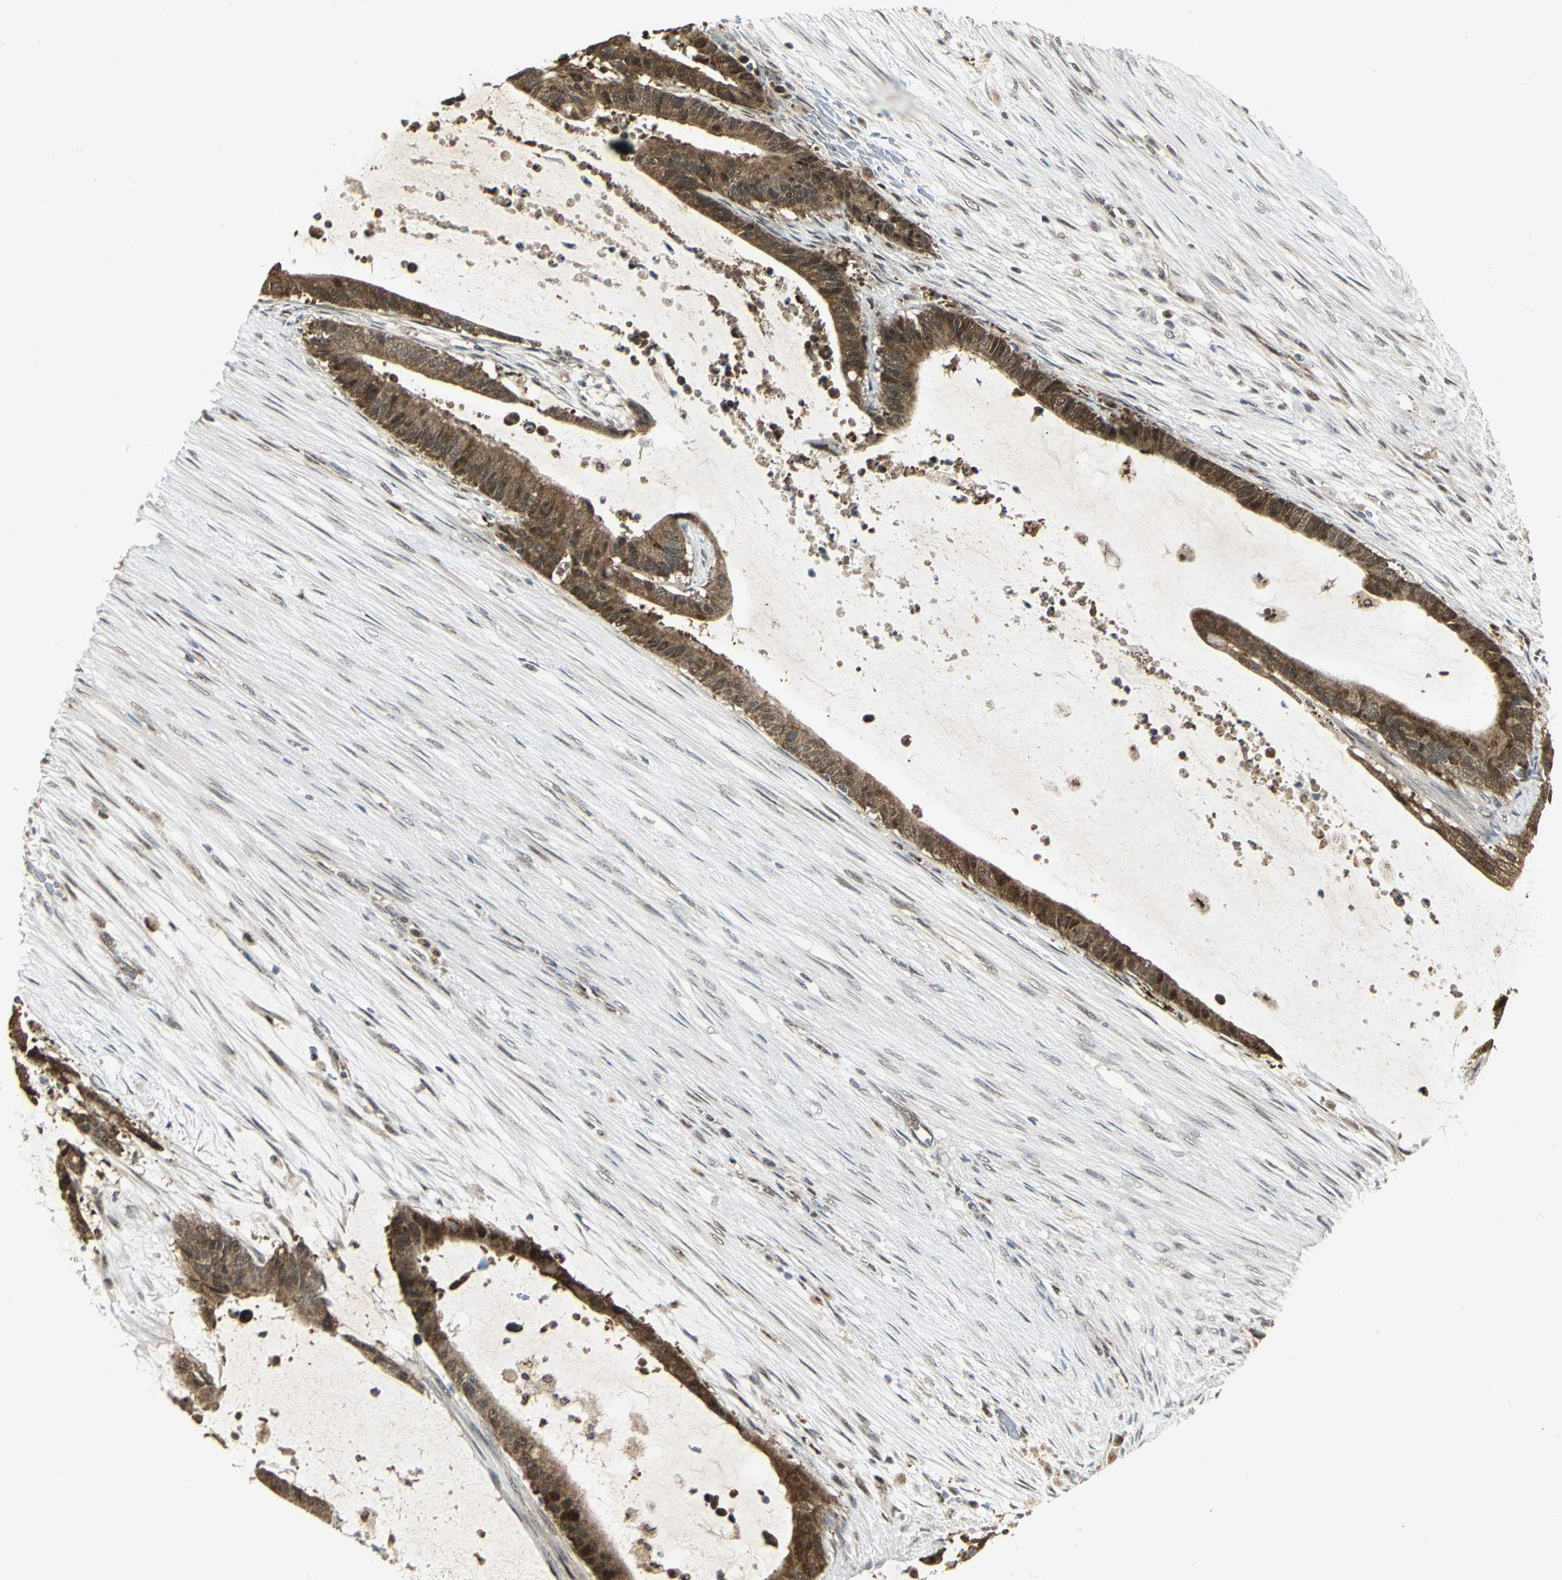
{"staining": {"intensity": "moderate", "quantity": ">75%", "location": "cytoplasmic/membranous,nuclear"}, "tissue": "liver cancer", "cell_type": "Tumor cells", "image_type": "cancer", "snomed": [{"axis": "morphology", "description": "Cholangiocarcinoma"}, {"axis": "topography", "description": "Liver"}], "caption": "Protein analysis of liver cancer tissue reveals moderate cytoplasmic/membranous and nuclear positivity in about >75% of tumor cells. (DAB (3,3'-diaminobenzidine) = brown stain, brightfield microscopy at high magnification).", "gene": "PSMC4", "patient": {"sex": "female", "age": 73}}